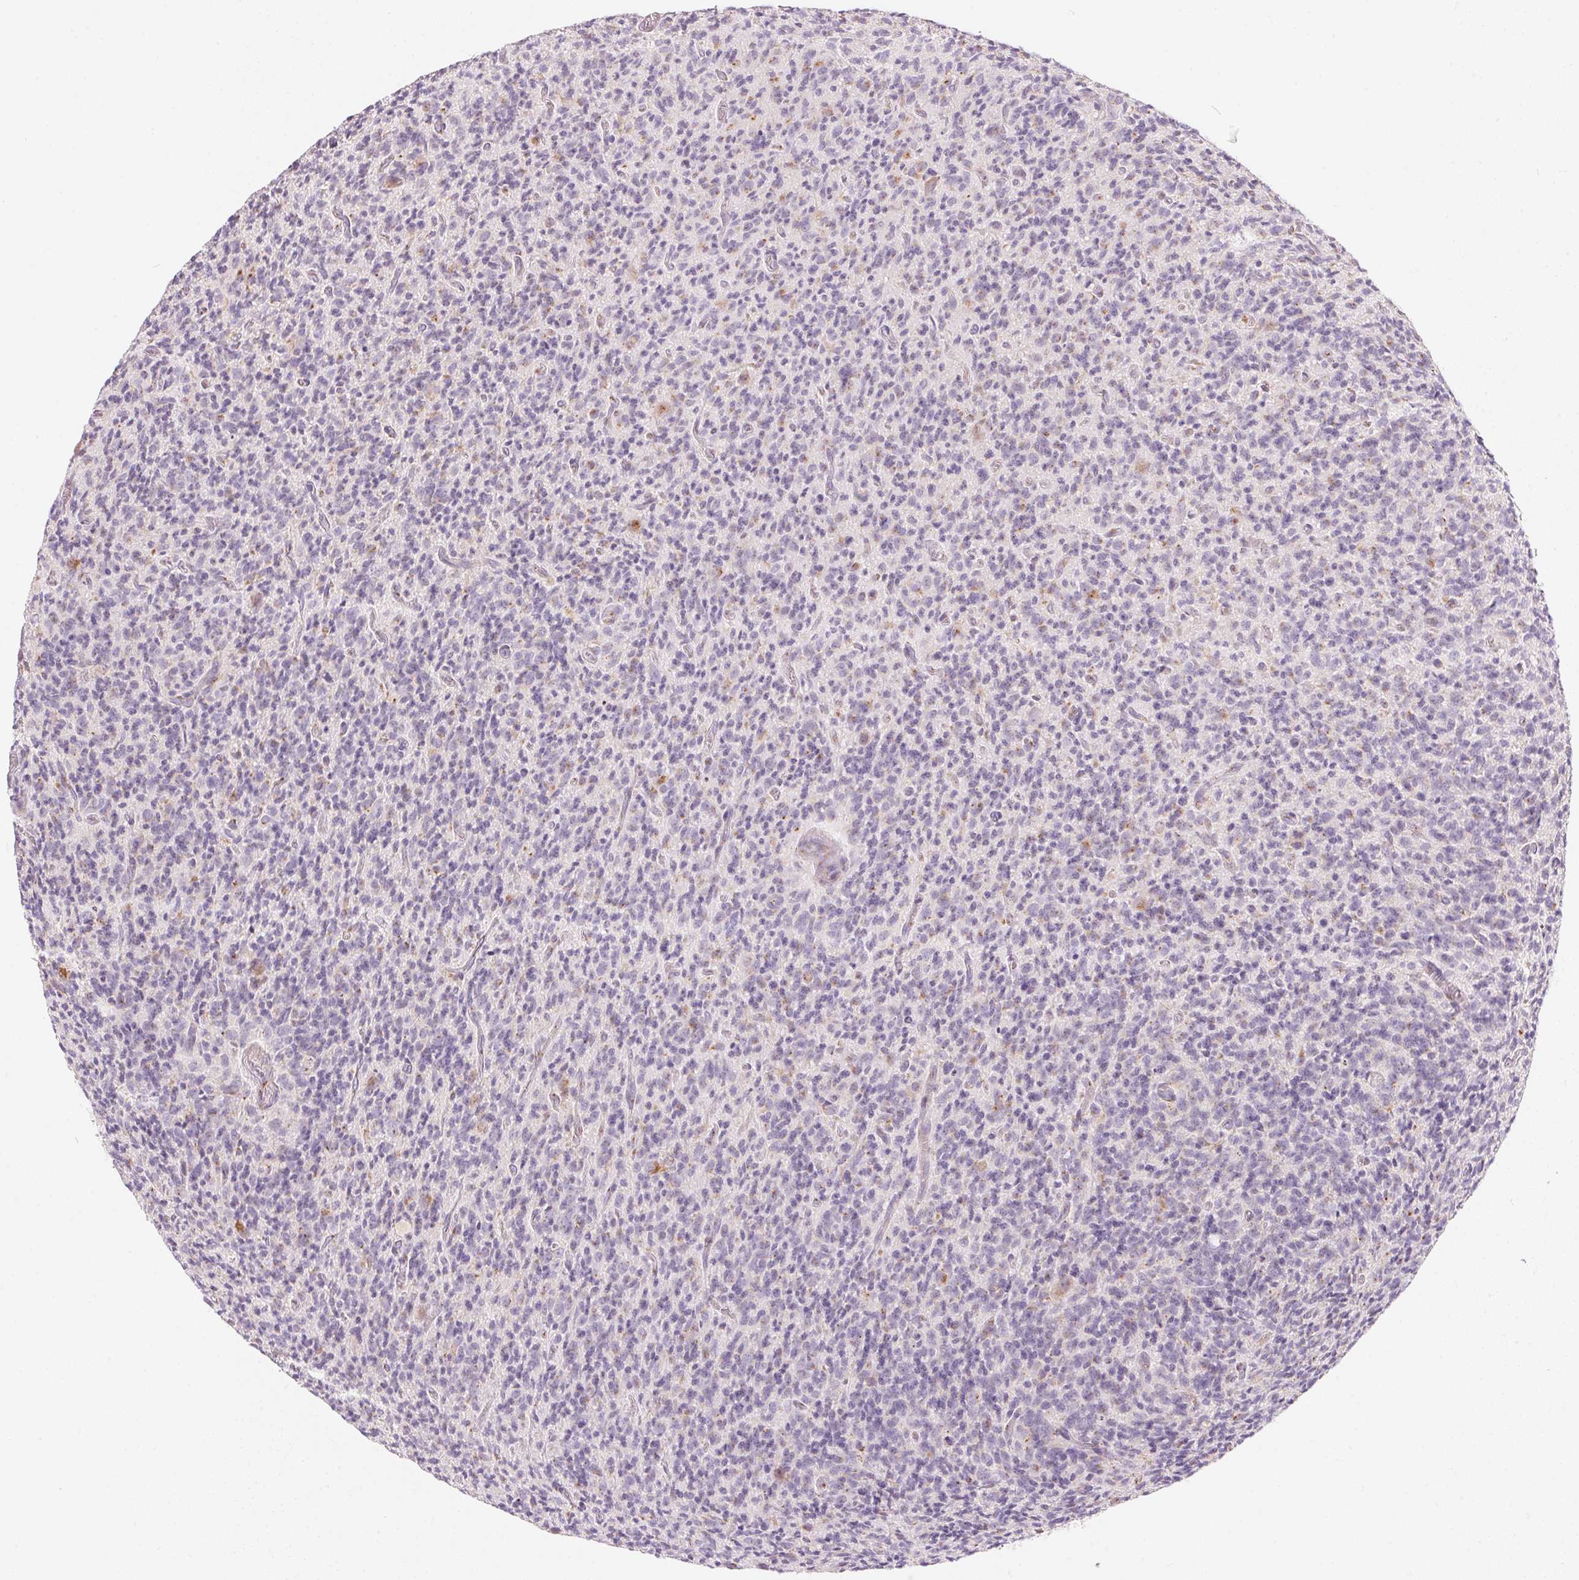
{"staining": {"intensity": "negative", "quantity": "none", "location": "none"}, "tissue": "glioma", "cell_type": "Tumor cells", "image_type": "cancer", "snomed": [{"axis": "morphology", "description": "Glioma, malignant, High grade"}, {"axis": "topography", "description": "Brain"}], "caption": "IHC of human glioma exhibits no expression in tumor cells. The staining is performed using DAB (3,3'-diaminobenzidine) brown chromogen with nuclei counter-stained in using hematoxylin.", "gene": "DRAM2", "patient": {"sex": "male", "age": 76}}